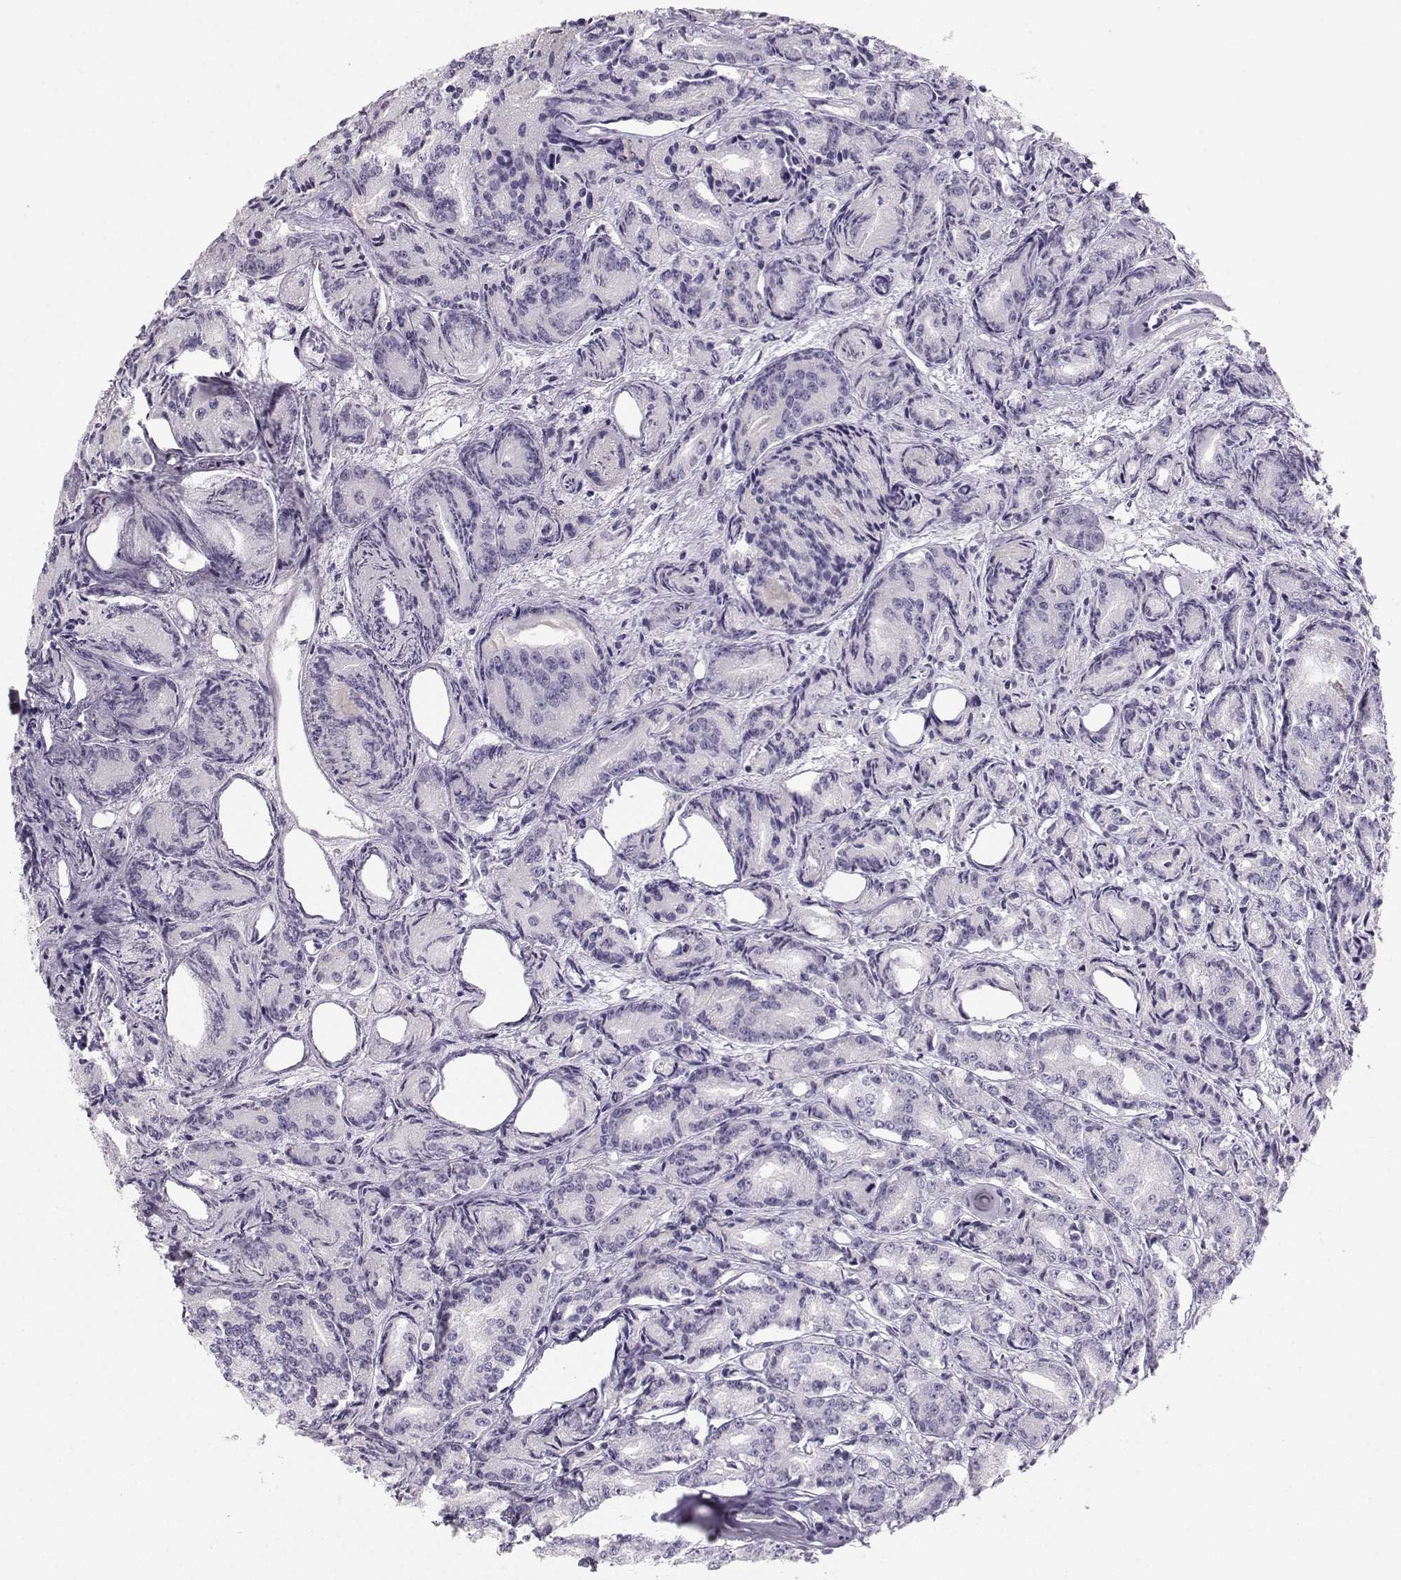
{"staining": {"intensity": "negative", "quantity": "none", "location": "none"}, "tissue": "prostate cancer", "cell_type": "Tumor cells", "image_type": "cancer", "snomed": [{"axis": "morphology", "description": "Adenocarcinoma, Medium grade"}, {"axis": "topography", "description": "Prostate"}], "caption": "An immunohistochemistry histopathology image of adenocarcinoma (medium-grade) (prostate) is shown. There is no staining in tumor cells of adenocarcinoma (medium-grade) (prostate).", "gene": "CASR", "patient": {"sex": "male", "age": 74}}